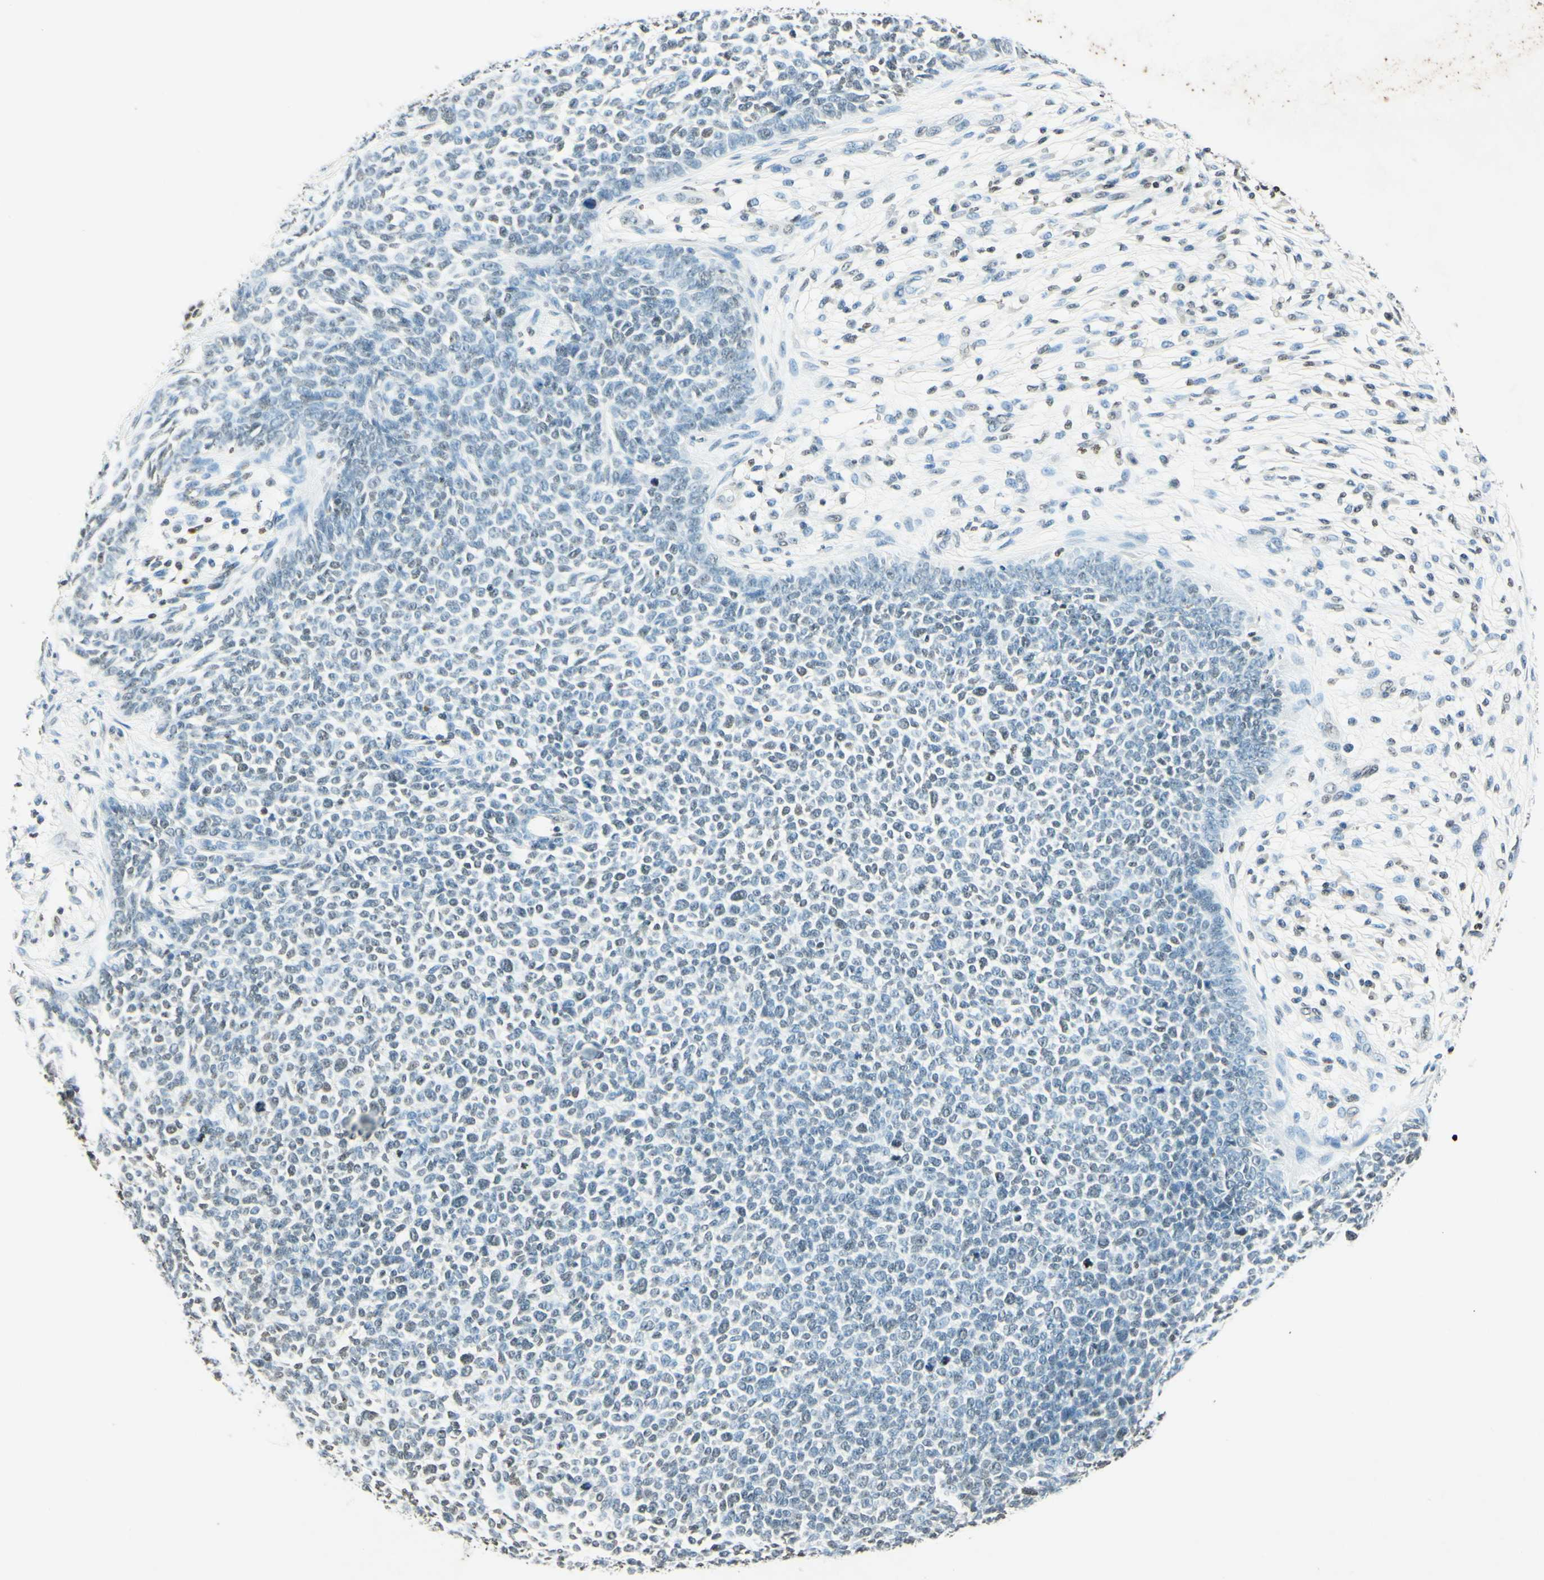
{"staining": {"intensity": "weak", "quantity": "<25%", "location": "nuclear"}, "tissue": "skin cancer", "cell_type": "Tumor cells", "image_type": "cancer", "snomed": [{"axis": "morphology", "description": "Basal cell carcinoma"}, {"axis": "topography", "description": "Skin"}], "caption": "Immunohistochemical staining of human skin basal cell carcinoma shows no significant expression in tumor cells.", "gene": "MSH2", "patient": {"sex": "female", "age": 84}}